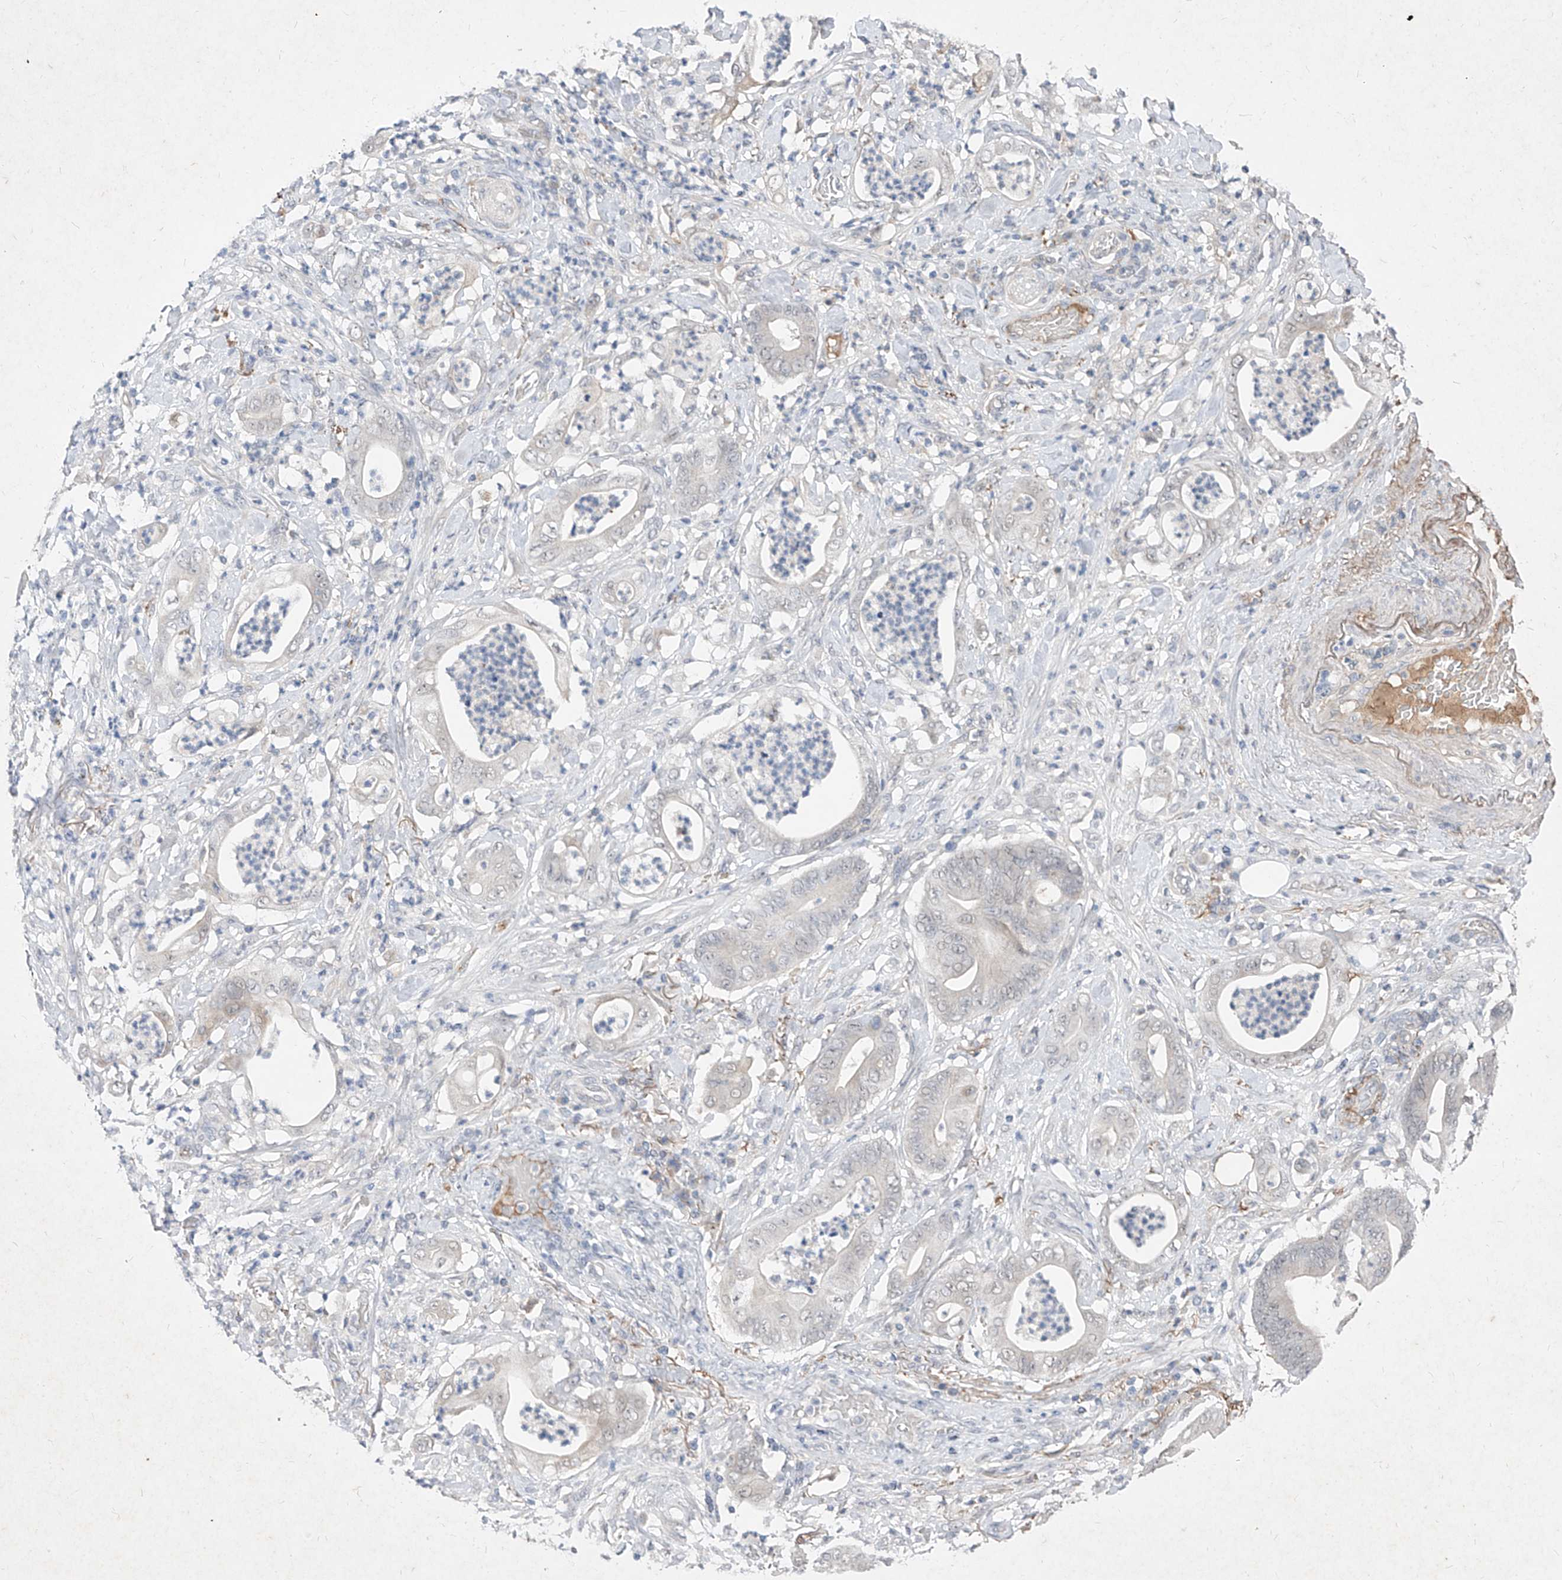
{"staining": {"intensity": "negative", "quantity": "none", "location": "none"}, "tissue": "stomach cancer", "cell_type": "Tumor cells", "image_type": "cancer", "snomed": [{"axis": "morphology", "description": "Adenocarcinoma, NOS"}, {"axis": "topography", "description": "Stomach"}], "caption": "Stomach cancer (adenocarcinoma) was stained to show a protein in brown. There is no significant expression in tumor cells.", "gene": "C4A", "patient": {"sex": "female", "age": 73}}